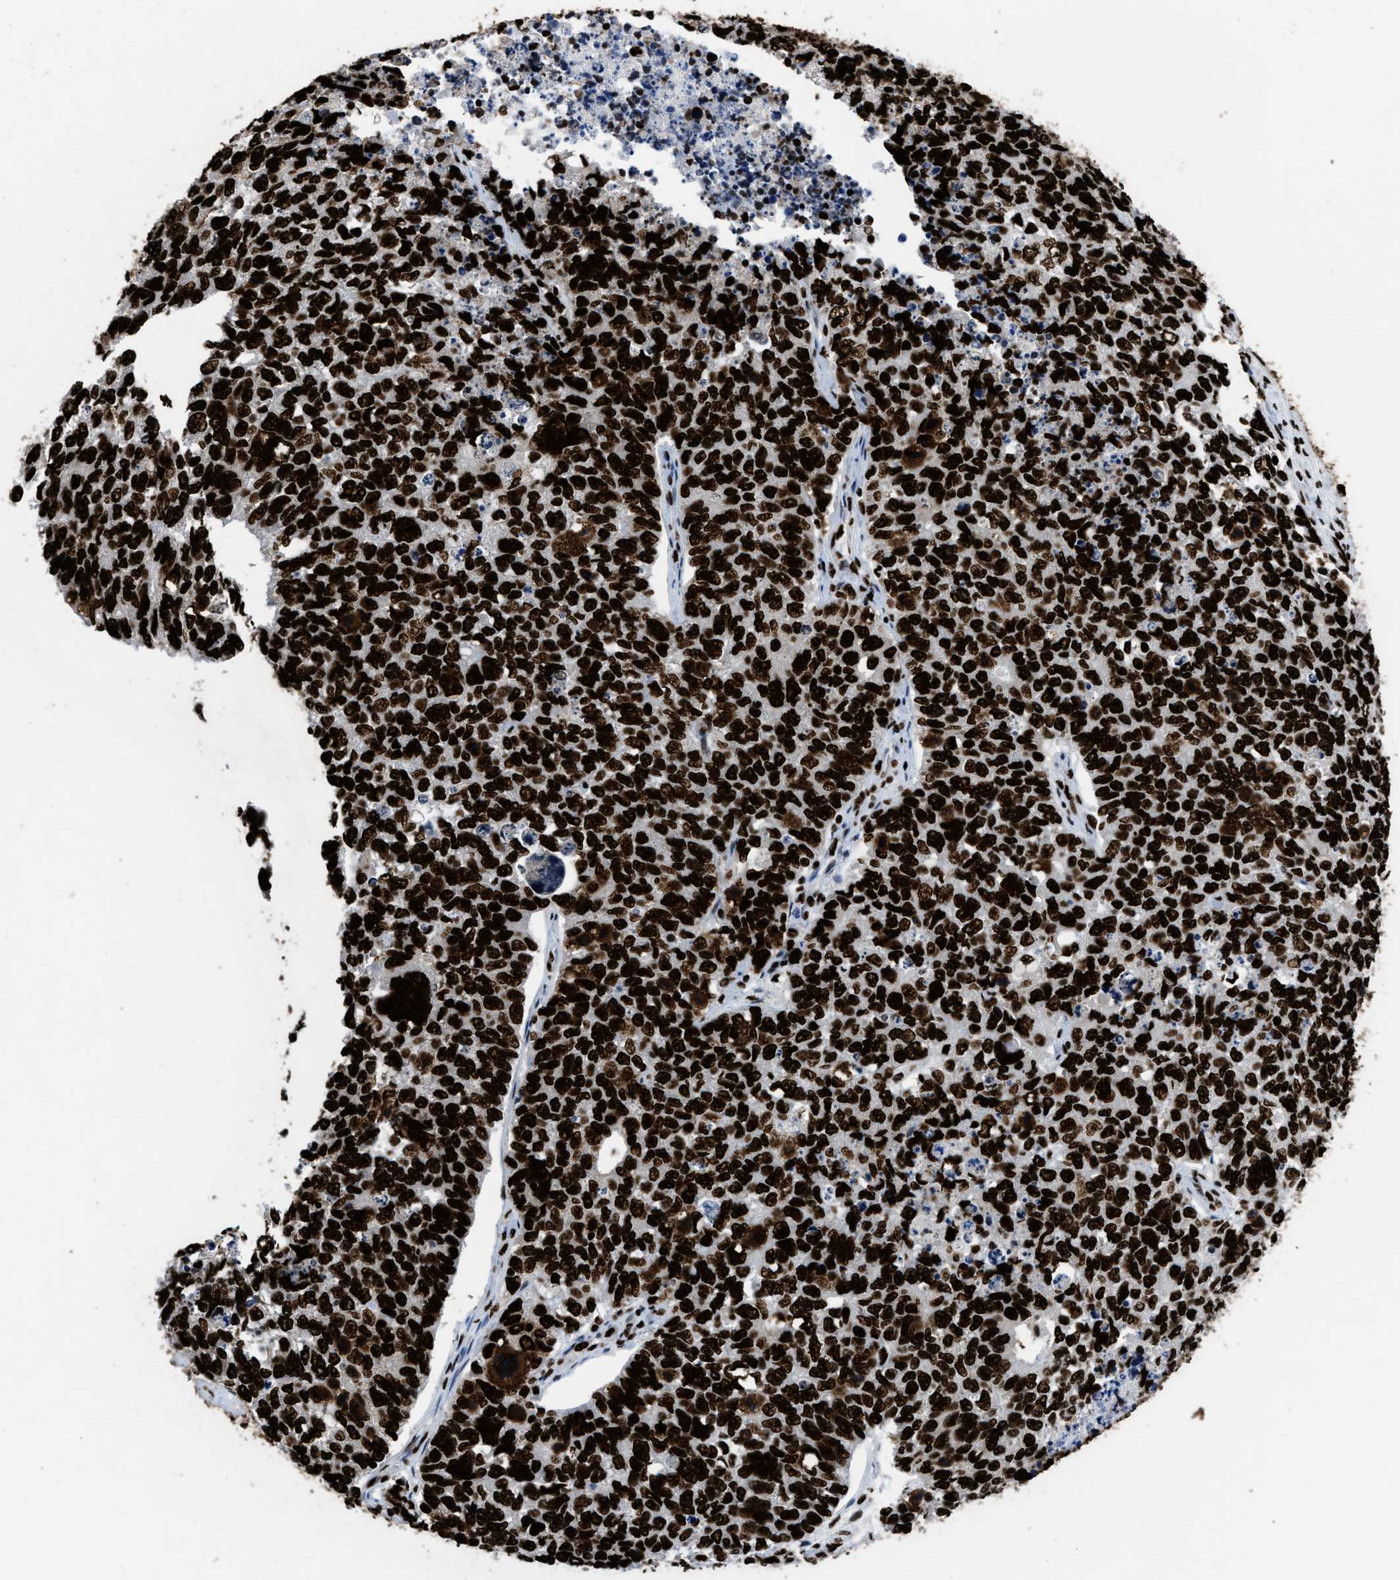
{"staining": {"intensity": "strong", "quantity": ">75%", "location": "nuclear"}, "tissue": "cervical cancer", "cell_type": "Tumor cells", "image_type": "cancer", "snomed": [{"axis": "morphology", "description": "Squamous cell carcinoma, NOS"}, {"axis": "topography", "description": "Cervix"}], "caption": "Immunohistochemistry histopathology image of neoplastic tissue: human squamous cell carcinoma (cervical) stained using immunohistochemistry shows high levels of strong protein expression localized specifically in the nuclear of tumor cells, appearing as a nuclear brown color.", "gene": "HNRNPM", "patient": {"sex": "female", "age": 63}}